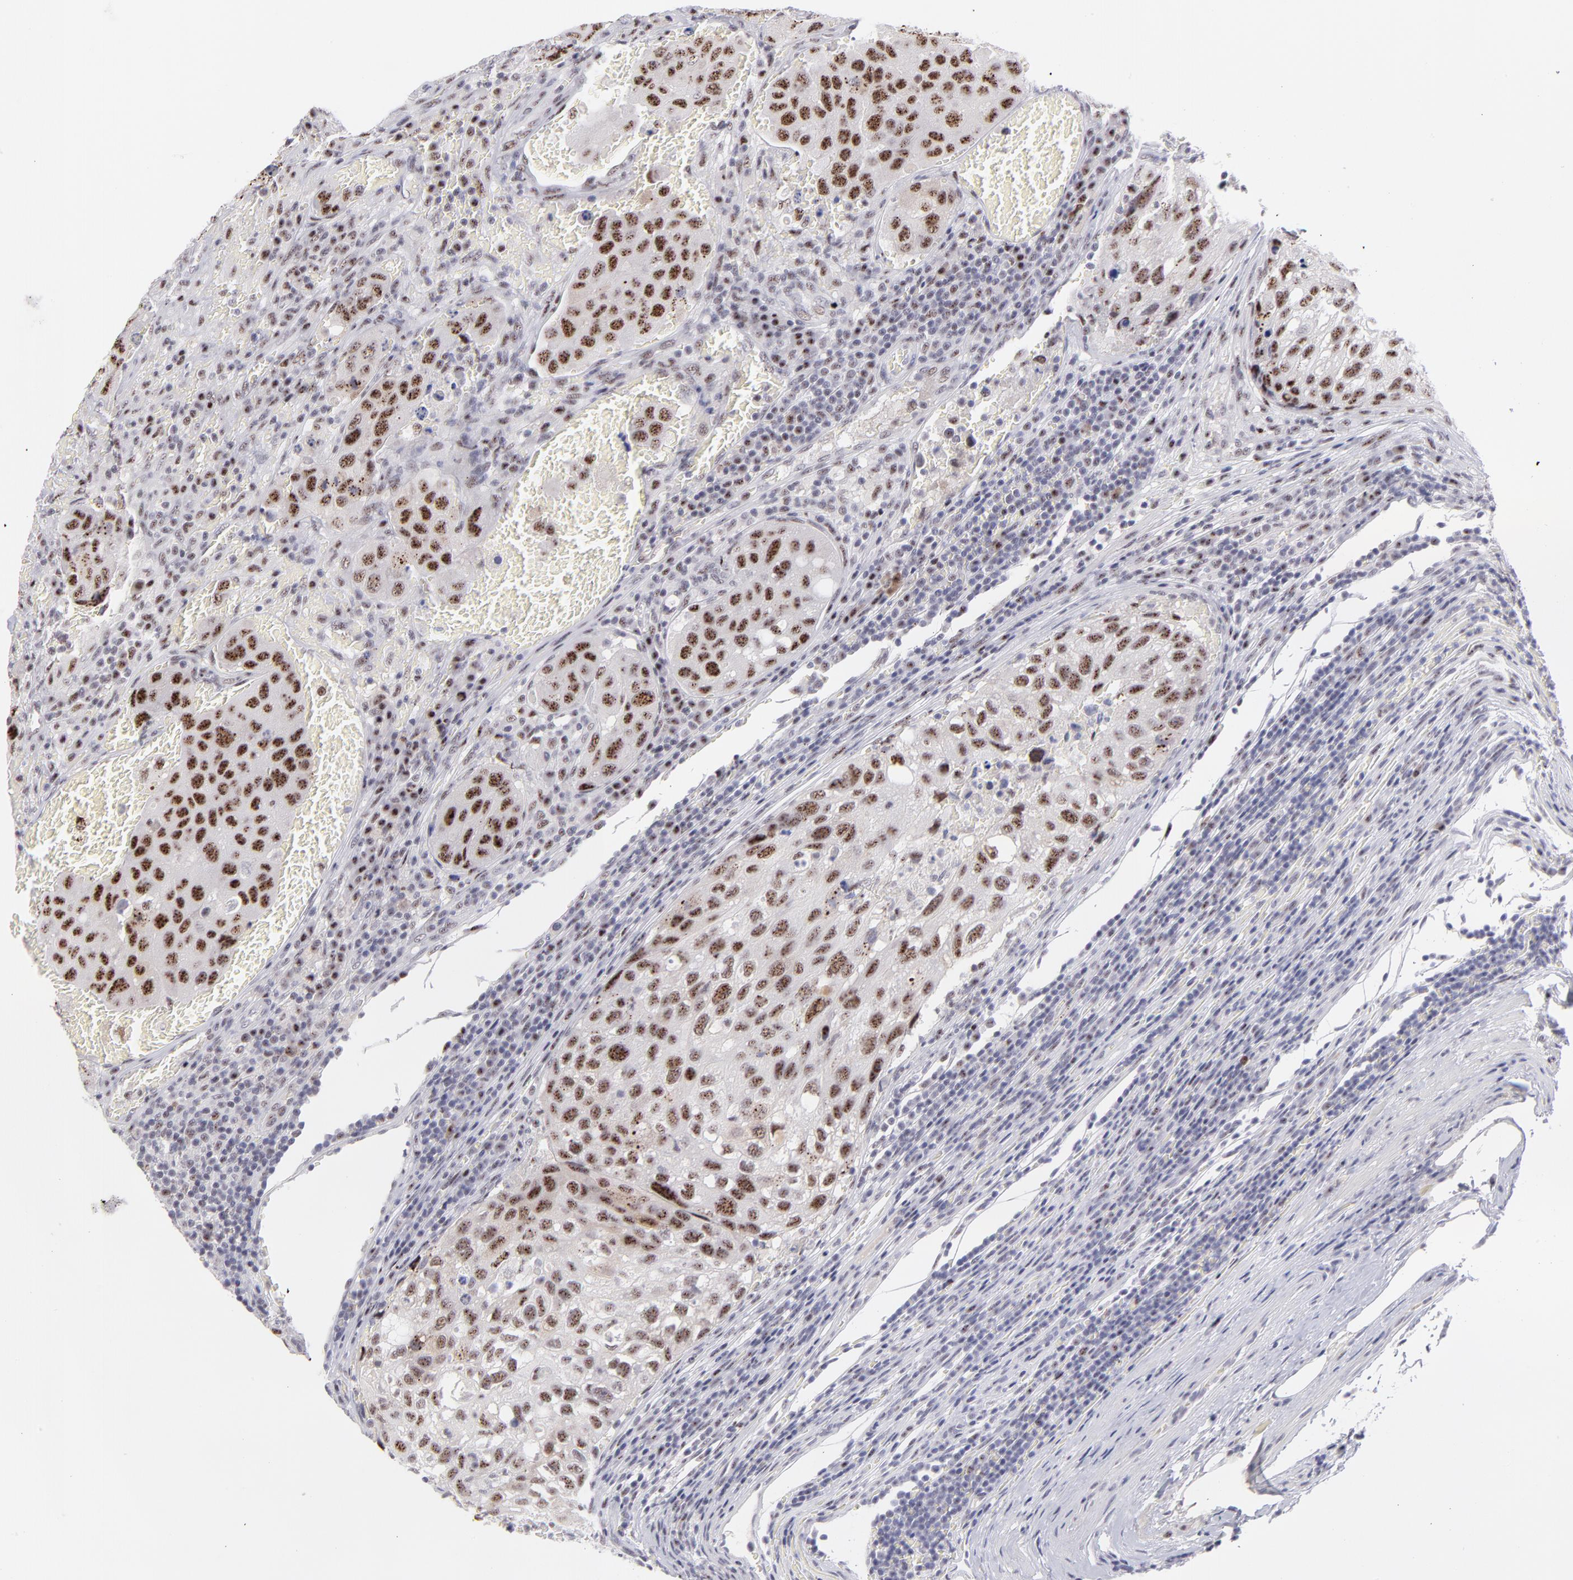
{"staining": {"intensity": "moderate", "quantity": ">75%", "location": "nuclear"}, "tissue": "urothelial cancer", "cell_type": "Tumor cells", "image_type": "cancer", "snomed": [{"axis": "morphology", "description": "Urothelial carcinoma, High grade"}, {"axis": "topography", "description": "Lymph node"}, {"axis": "topography", "description": "Urinary bladder"}], "caption": "DAB immunohistochemical staining of urothelial cancer demonstrates moderate nuclear protein expression in about >75% of tumor cells.", "gene": "CDC25C", "patient": {"sex": "male", "age": 51}}